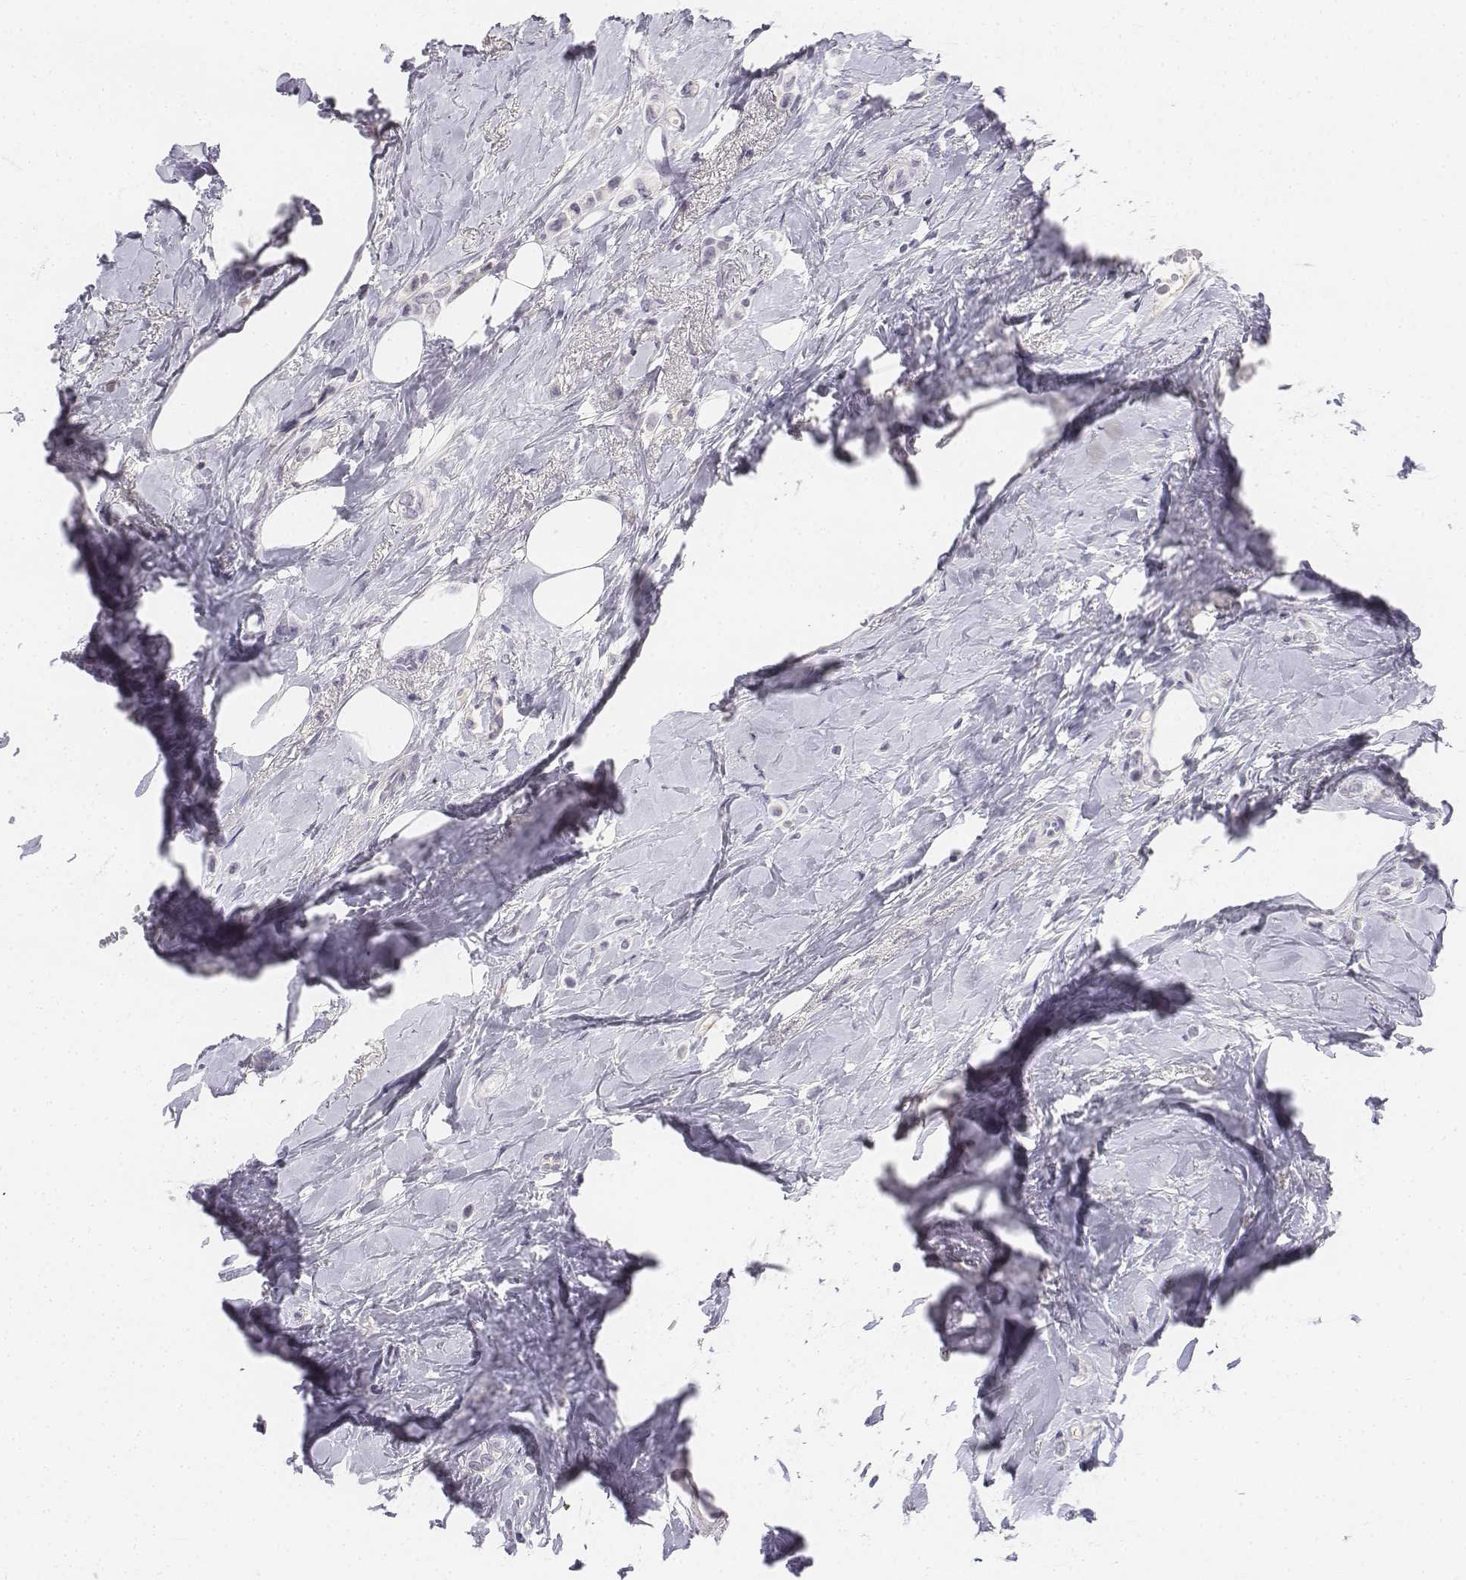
{"staining": {"intensity": "negative", "quantity": "none", "location": "none"}, "tissue": "breast cancer", "cell_type": "Tumor cells", "image_type": "cancer", "snomed": [{"axis": "morphology", "description": "Lobular carcinoma"}, {"axis": "topography", "description": "Breast"}], "caption": "This is an immunohistochemistry (IHC) photomicrograph of lobular carcinoma (breast). There is no expression in tumor cells.", "gene": "UCN2", "patient": {"sex": "female", "age": 66}}